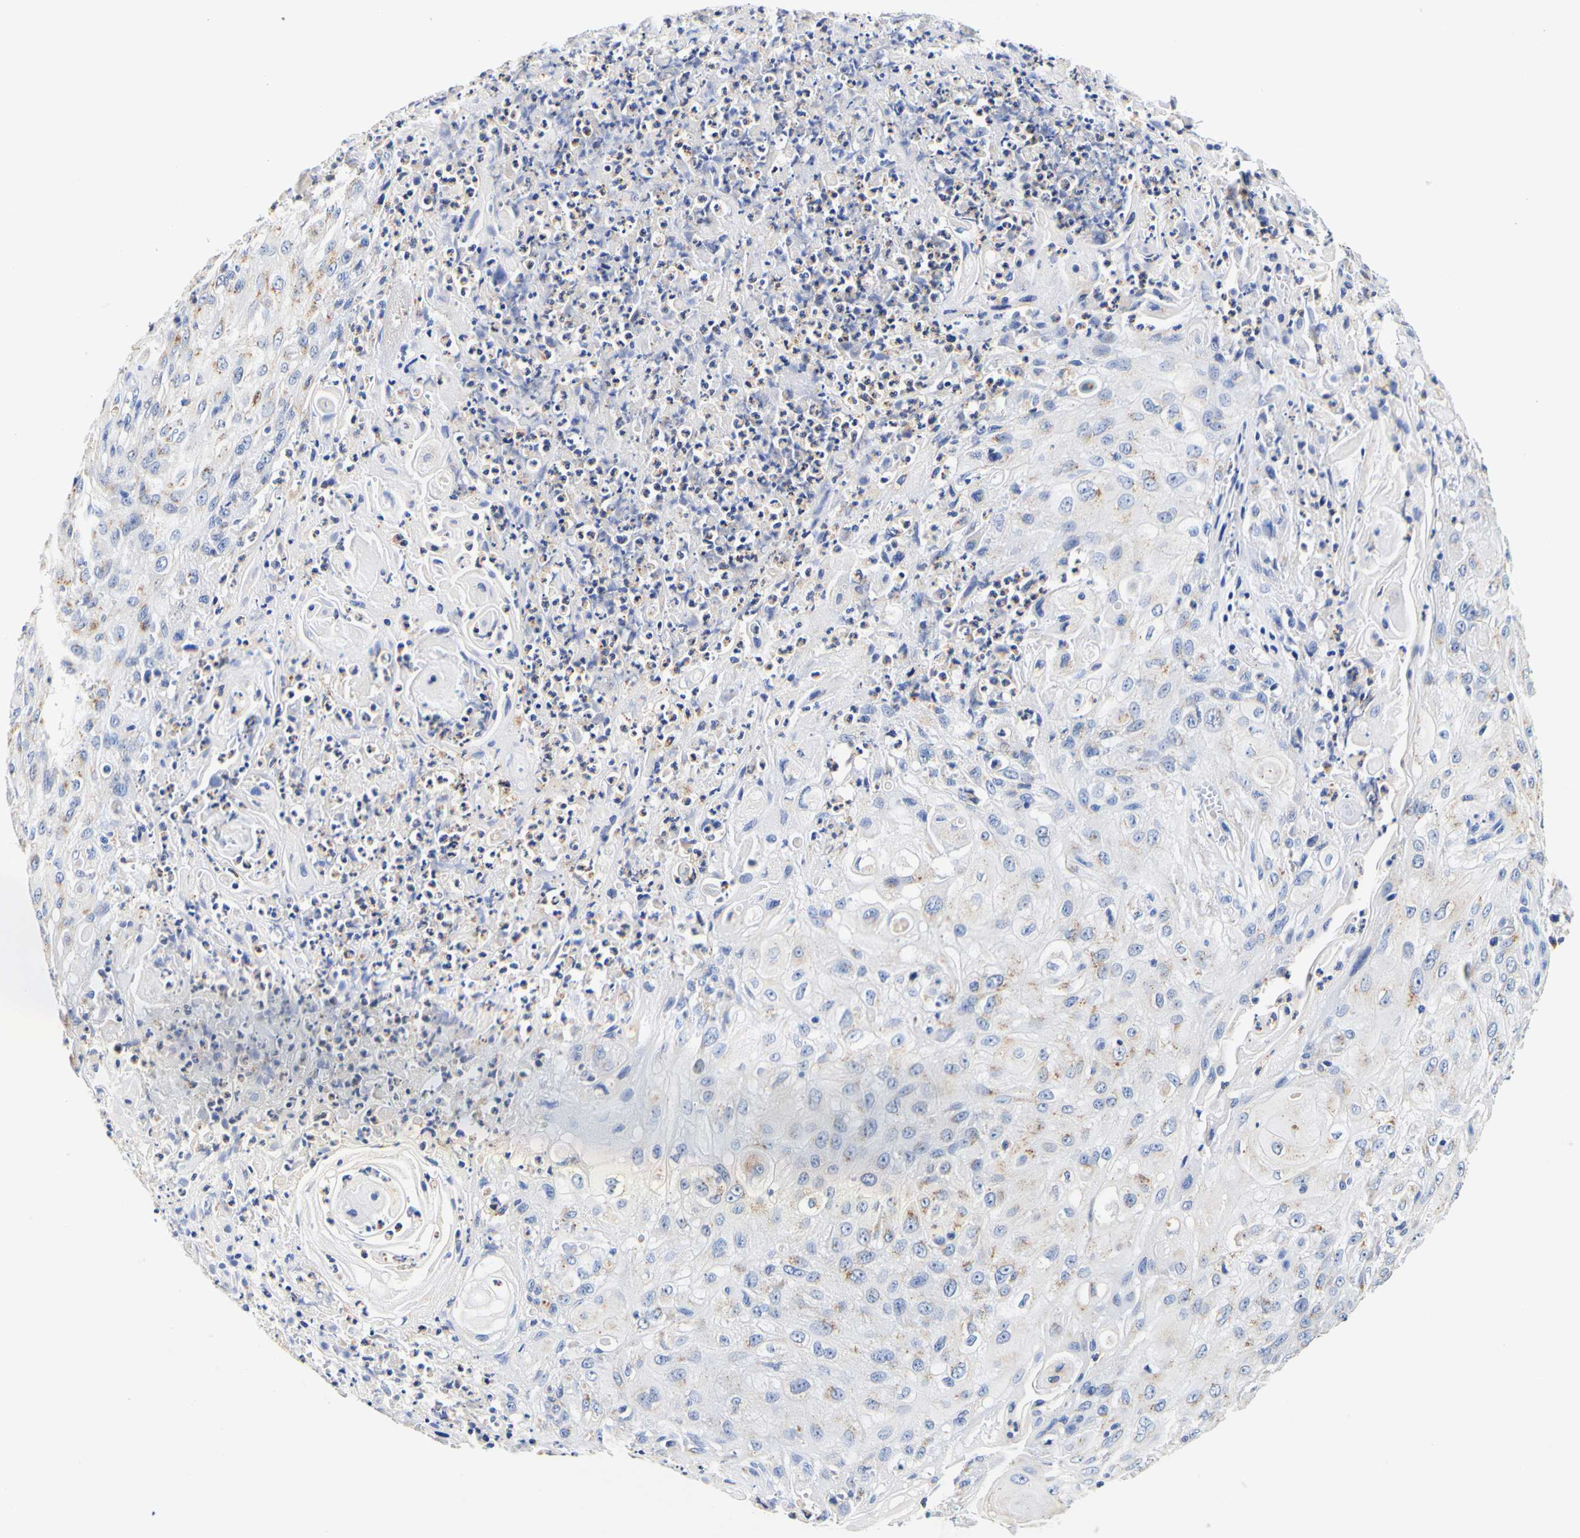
{"staining": {"intensity": "weak", "quantity": "<25%", "location": "cytoplasmic/membranous"}, "tissue": "skin cancer", "cell_type": "Tumor cells", "image_type": "cancer", "snomed": [{"axis": "morphology", "description": "Squamous cell carcinoma, NOS"}, {"axis": "topography", "description": "Skin"}], "caption": "DAB immunohistochemical staining of human squamous cell carcinoma (skin) demonstrates no significant positivity in tumor cells. (DAB (3,3'-diaminobenzidine) immunohistochemistry (IHC) visualized using brightfield microscopy, high magnification).", "gene": "CAMK4", "patient": {"sex": "male", "age": 75}}